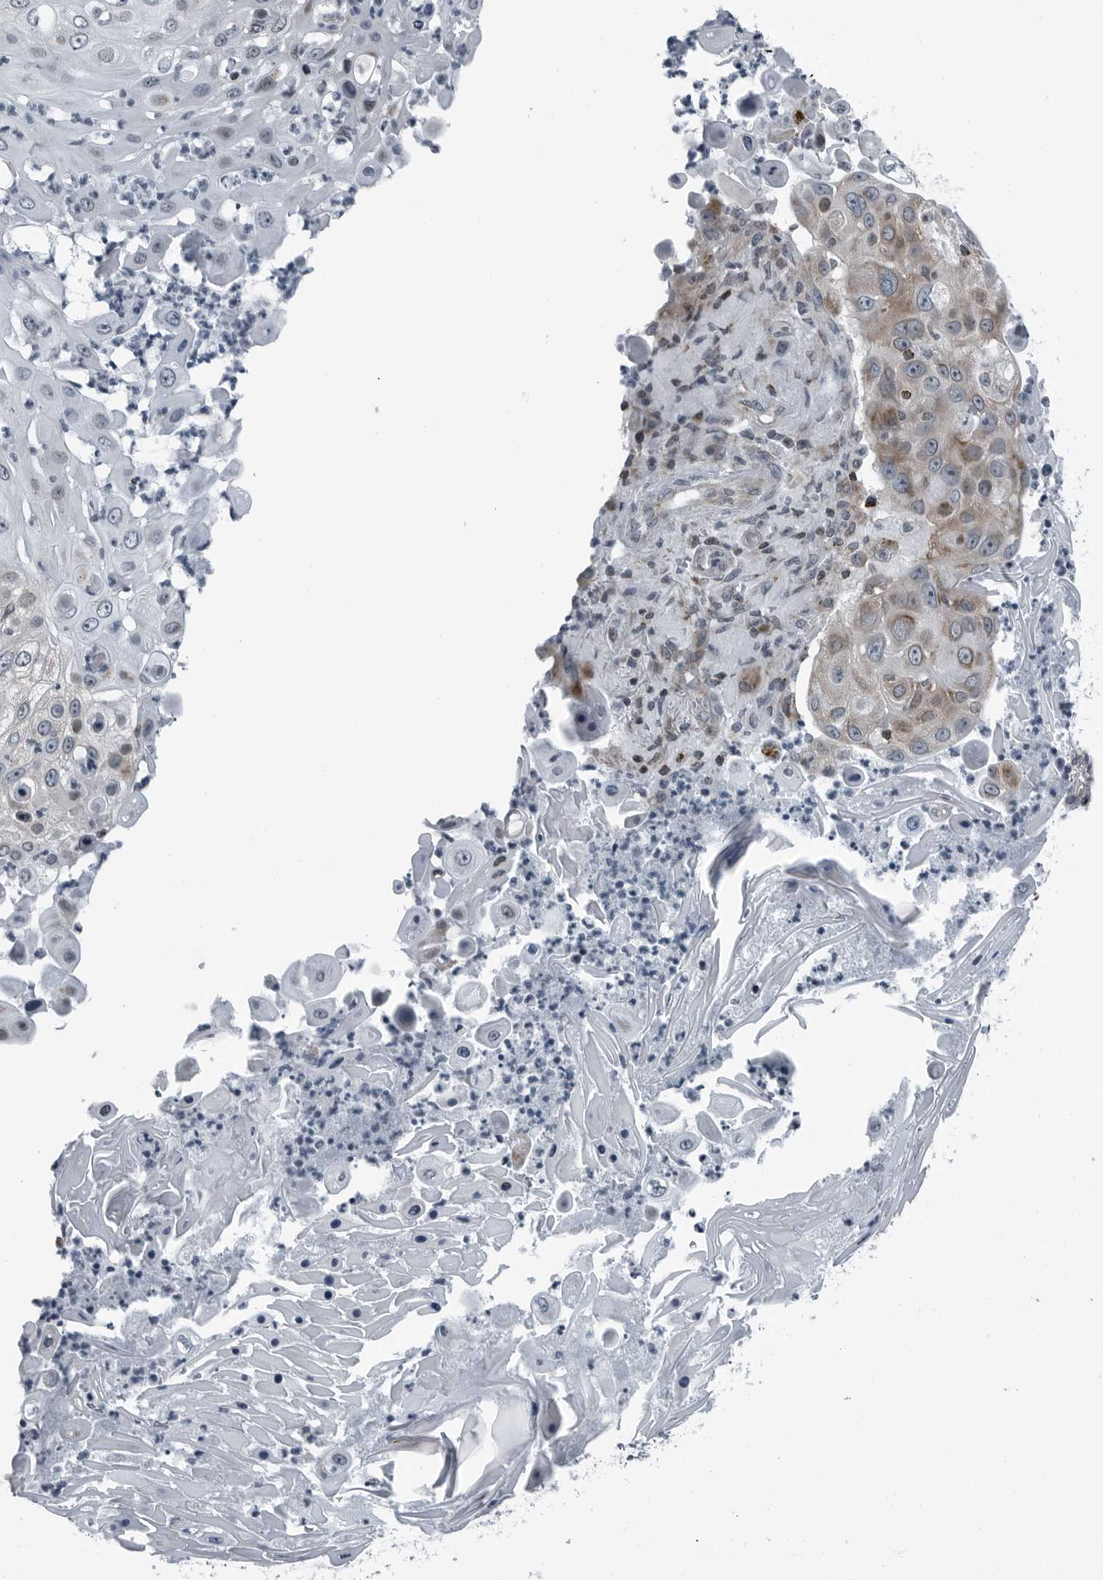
{"staining": {"intensity": "weak", "quantity": "<25%", "location": "cytoplasmic/membranous"}, "tissue": "skin cancer", "cell_type": "Tumor cells", "image_type": "cancer", "snomed": [{"axis": "morphology", "description": "Squamous cell carcinoma, NOS"}, {"axis": "topography", "description": "Skin"}], "caption": "The immunohistochemistry (IHC) image has no significant expression in tumor cells of skin cancer tissue. (DAB (3,3'-diaminobenzidine) immunohistochemistry (IHC) with hematoxylin counter stain).", "gene": "GAK", "patient": {"sex": "female", "age": 44}}